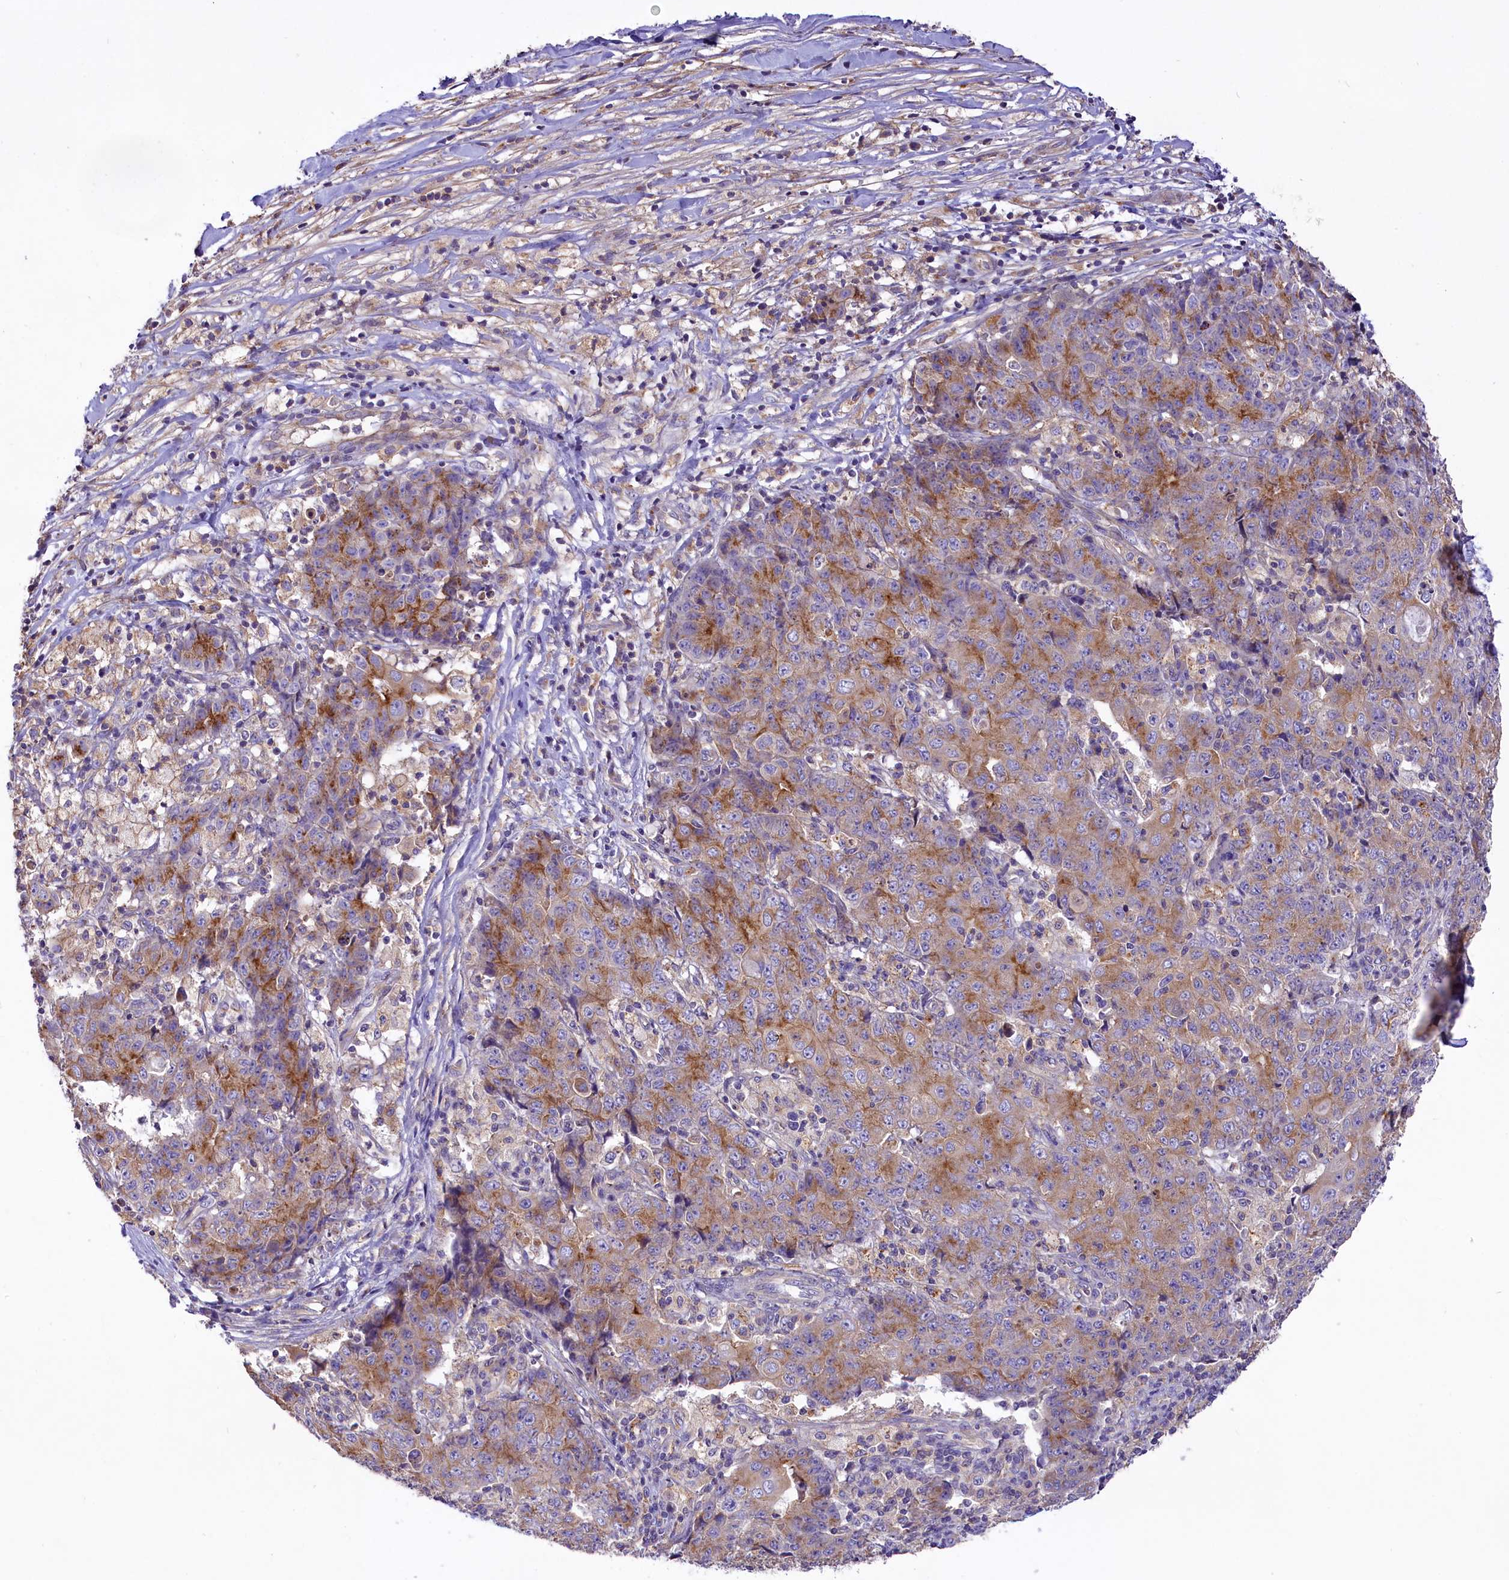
{"staining": {"intensity": "moderate", "quantity": "<25%", "location": "cytoplasmic/membranous"}, "tissue": "ovarian cancer", "cell_type": "Tumor cells", "image_type": "cancer", "snomed": [{"axis": "morphology", "description": "Carcinoma, endometroid"}, {"axis": "topography", "description": "Ovary"}], "caption": "IHC (DAB (3,3'-diaminobenzidine)) staining of endometroid carcinoma (ovarian) reveals moderate cytoplasmic/membranous protein positivity in approximately <25% of tumor cells.", "gene": "PEMT", "patient": {"sex": "female", "age": 42}}